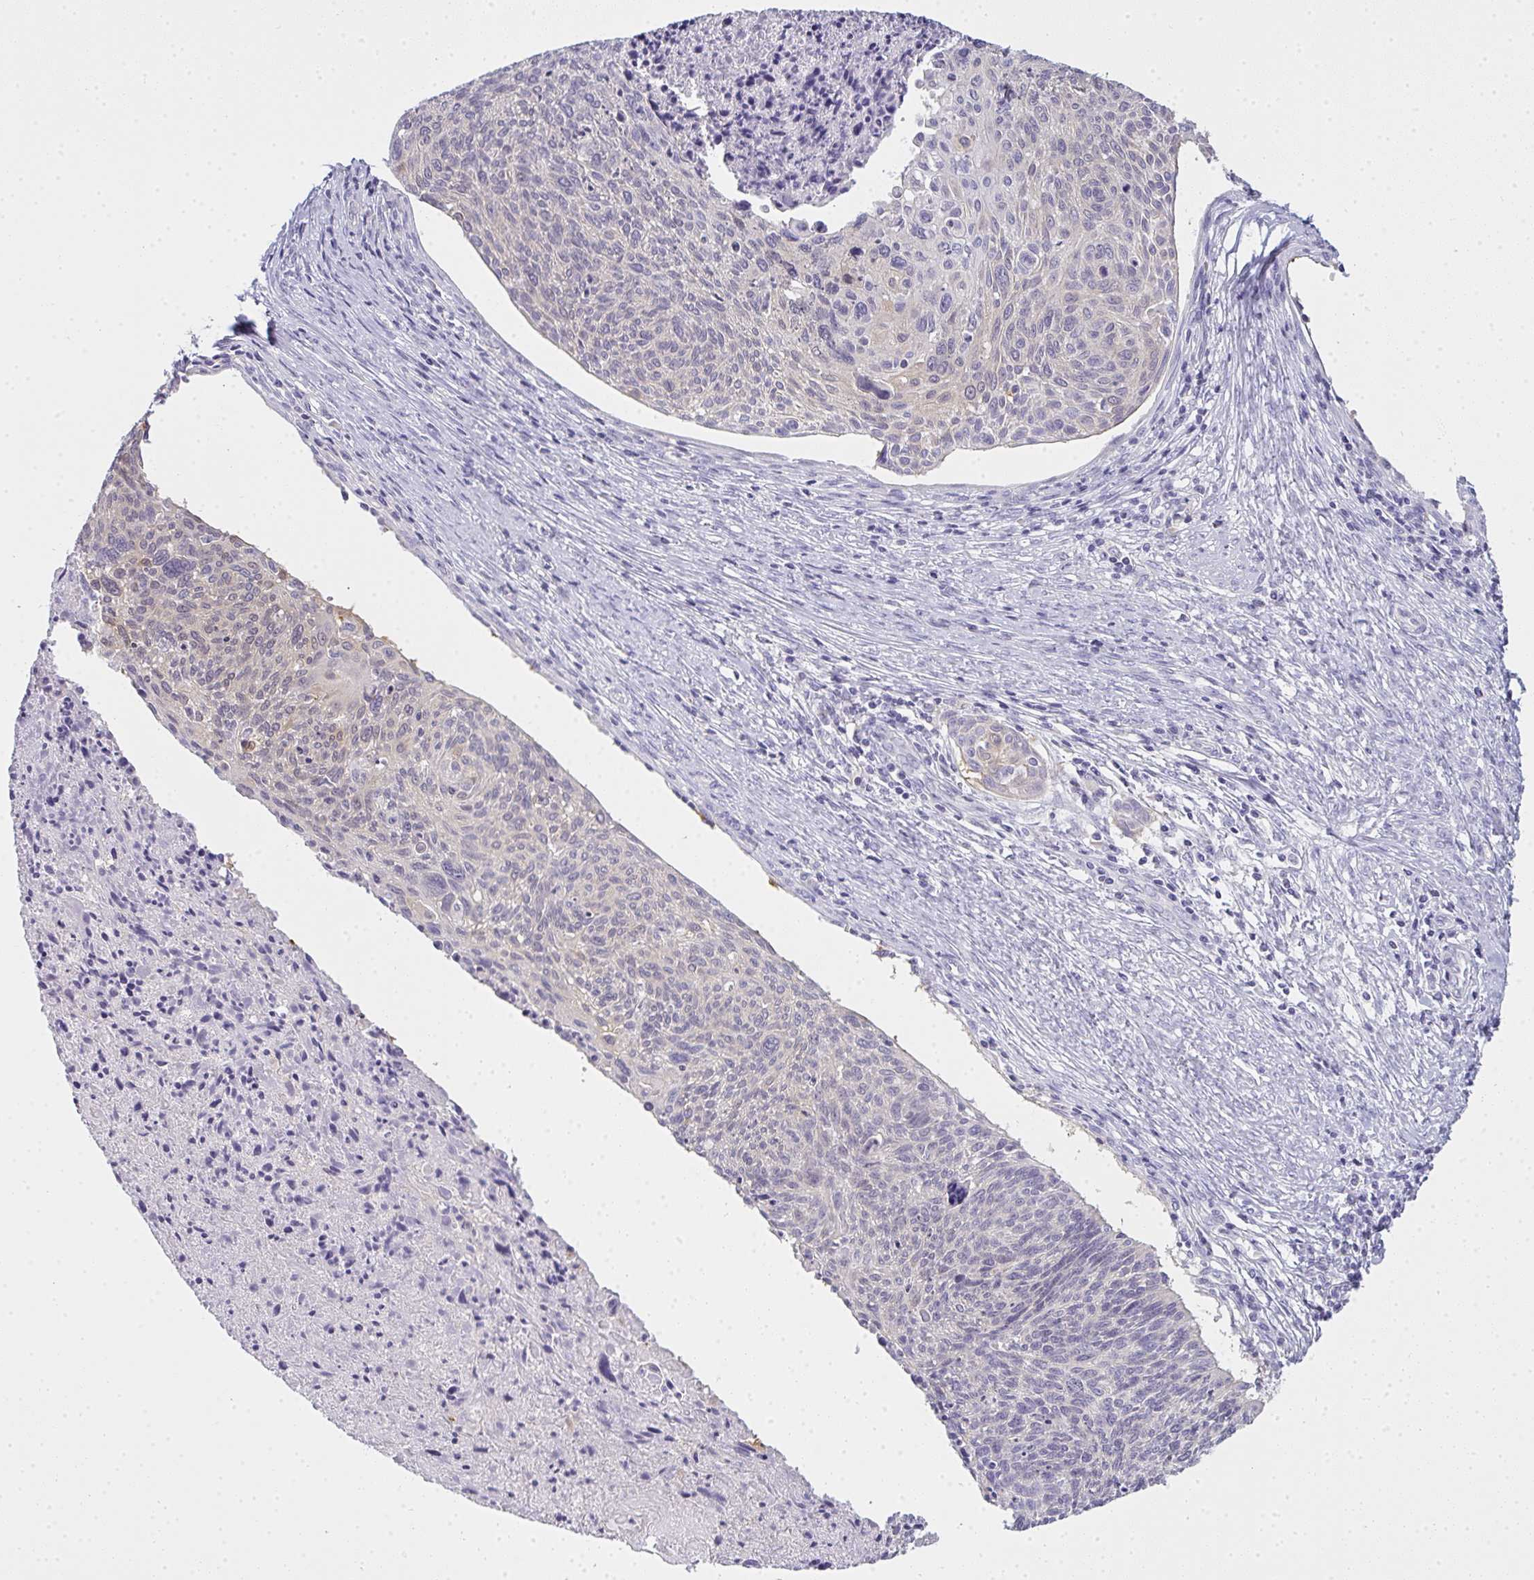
{"staining": {"intensity": "negative", "quantity": "none", "location": "none"}, "tissue": "cervical cancer", "cell_type": "Tumor cells", "image_type": "cancer", "snomed": [{"axis": "morphology", "description": "Squamous cell carcinoma, NOS"}, {"axis": "topography", "description": "Cervix"}], "caption": "Tumor cells show no significant staining in cervical cancer (squamous cell carcinoma).", "gene": "GSDMB", "patient": {"sex": "female", "age": 49}}